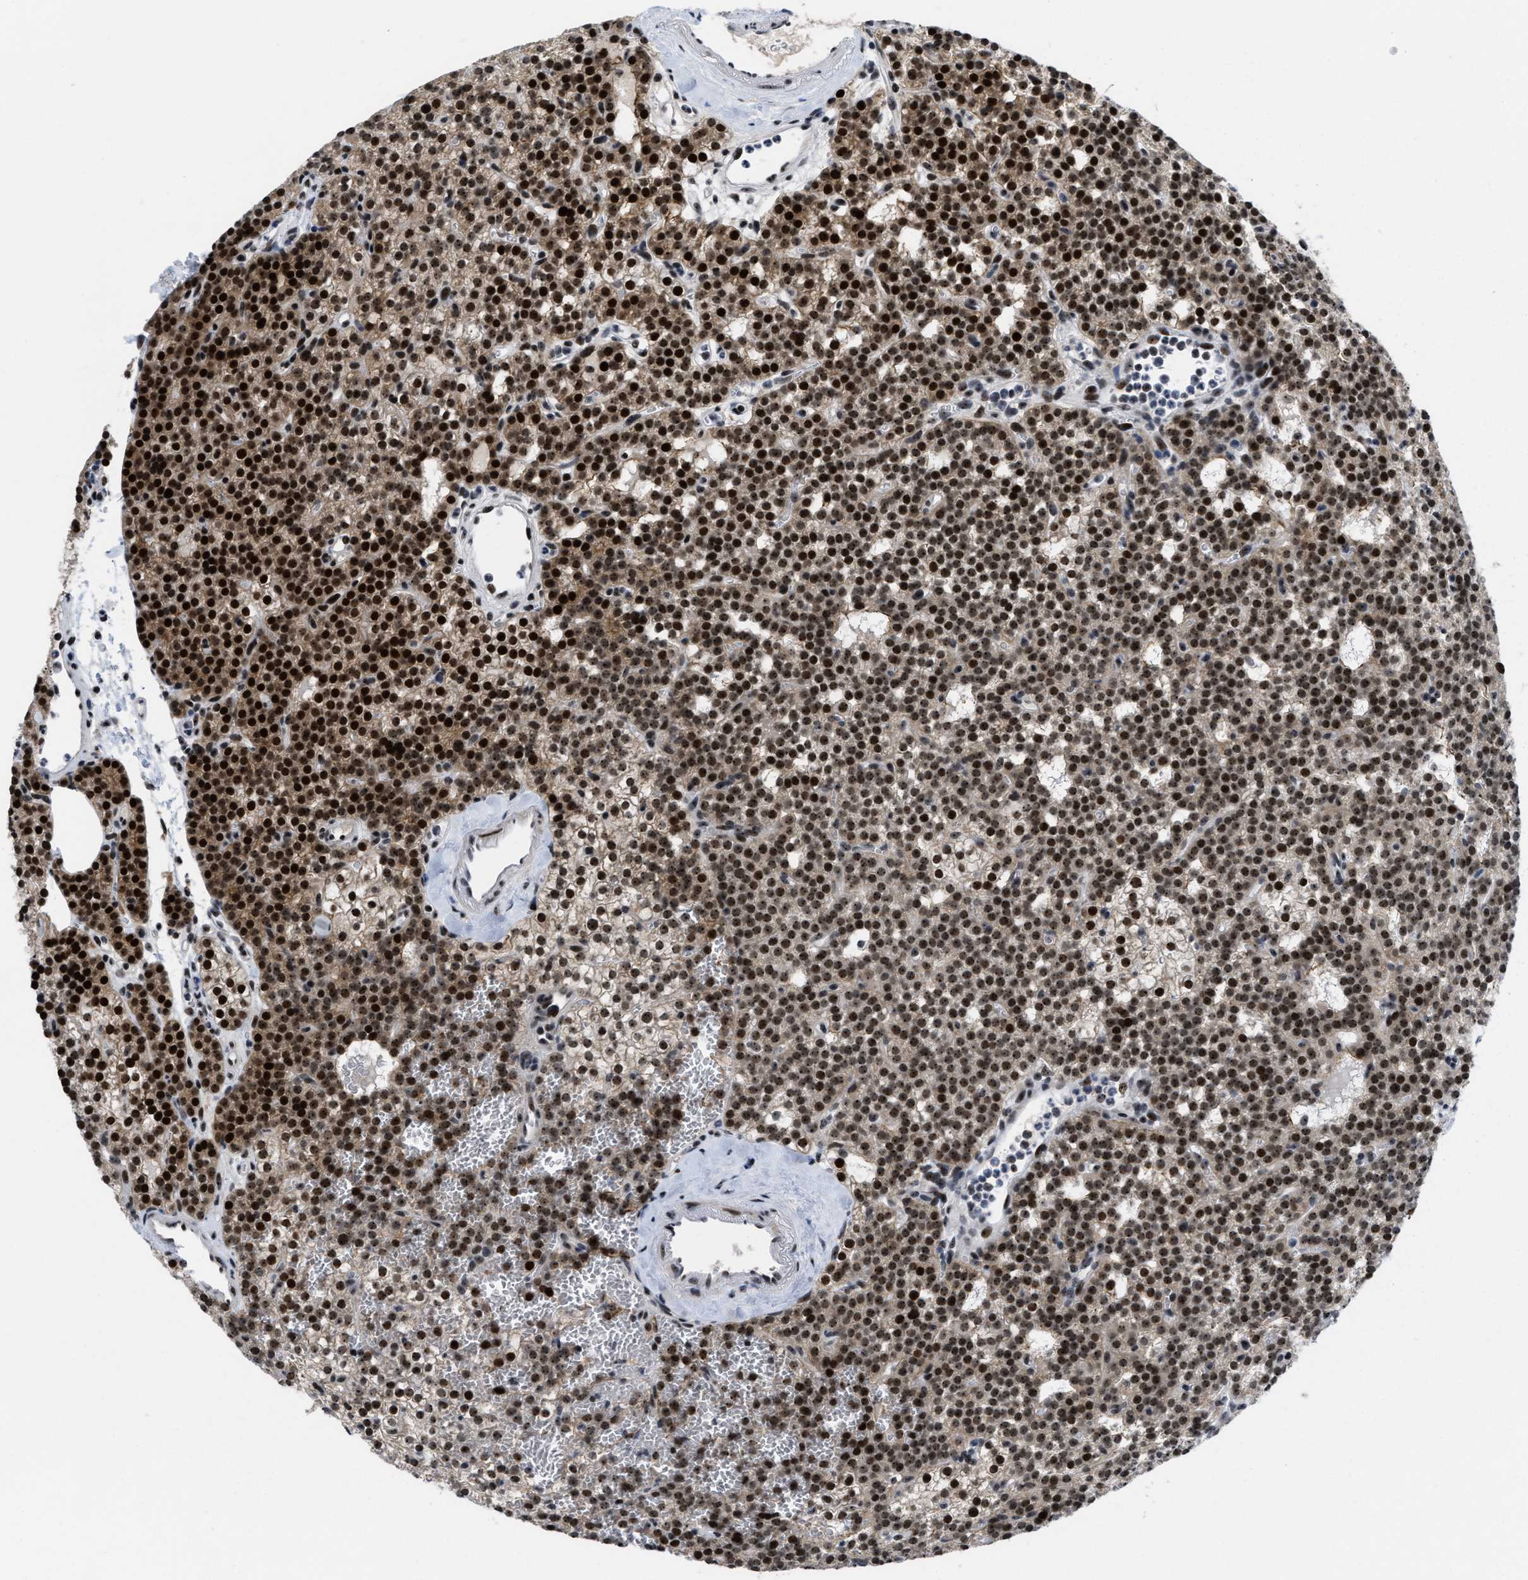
{"staining": {"intensity": "strong", "quantity": "25%-75%", "location": "cytoplasmic/membranous,nuclear"}, "tissue": "parathyroid gland", "cell_type": "Glandular cells", "image_type": "normal", "snomed": [{"axis": "morphology", "description": "Normal tissue, NOS"}, {"axis": "morphology", "description": "Adenoma, NOS"}, {"axis": "topography", "description": "Parathyroid gland"}], "caption": "Parathyroid gland stained for a protein reveals strong cytoplasmic/membranous,nuclear positivity in glandular cells.", "gene": "NOP58", "patient": {"sex": "female", "age": 74}}